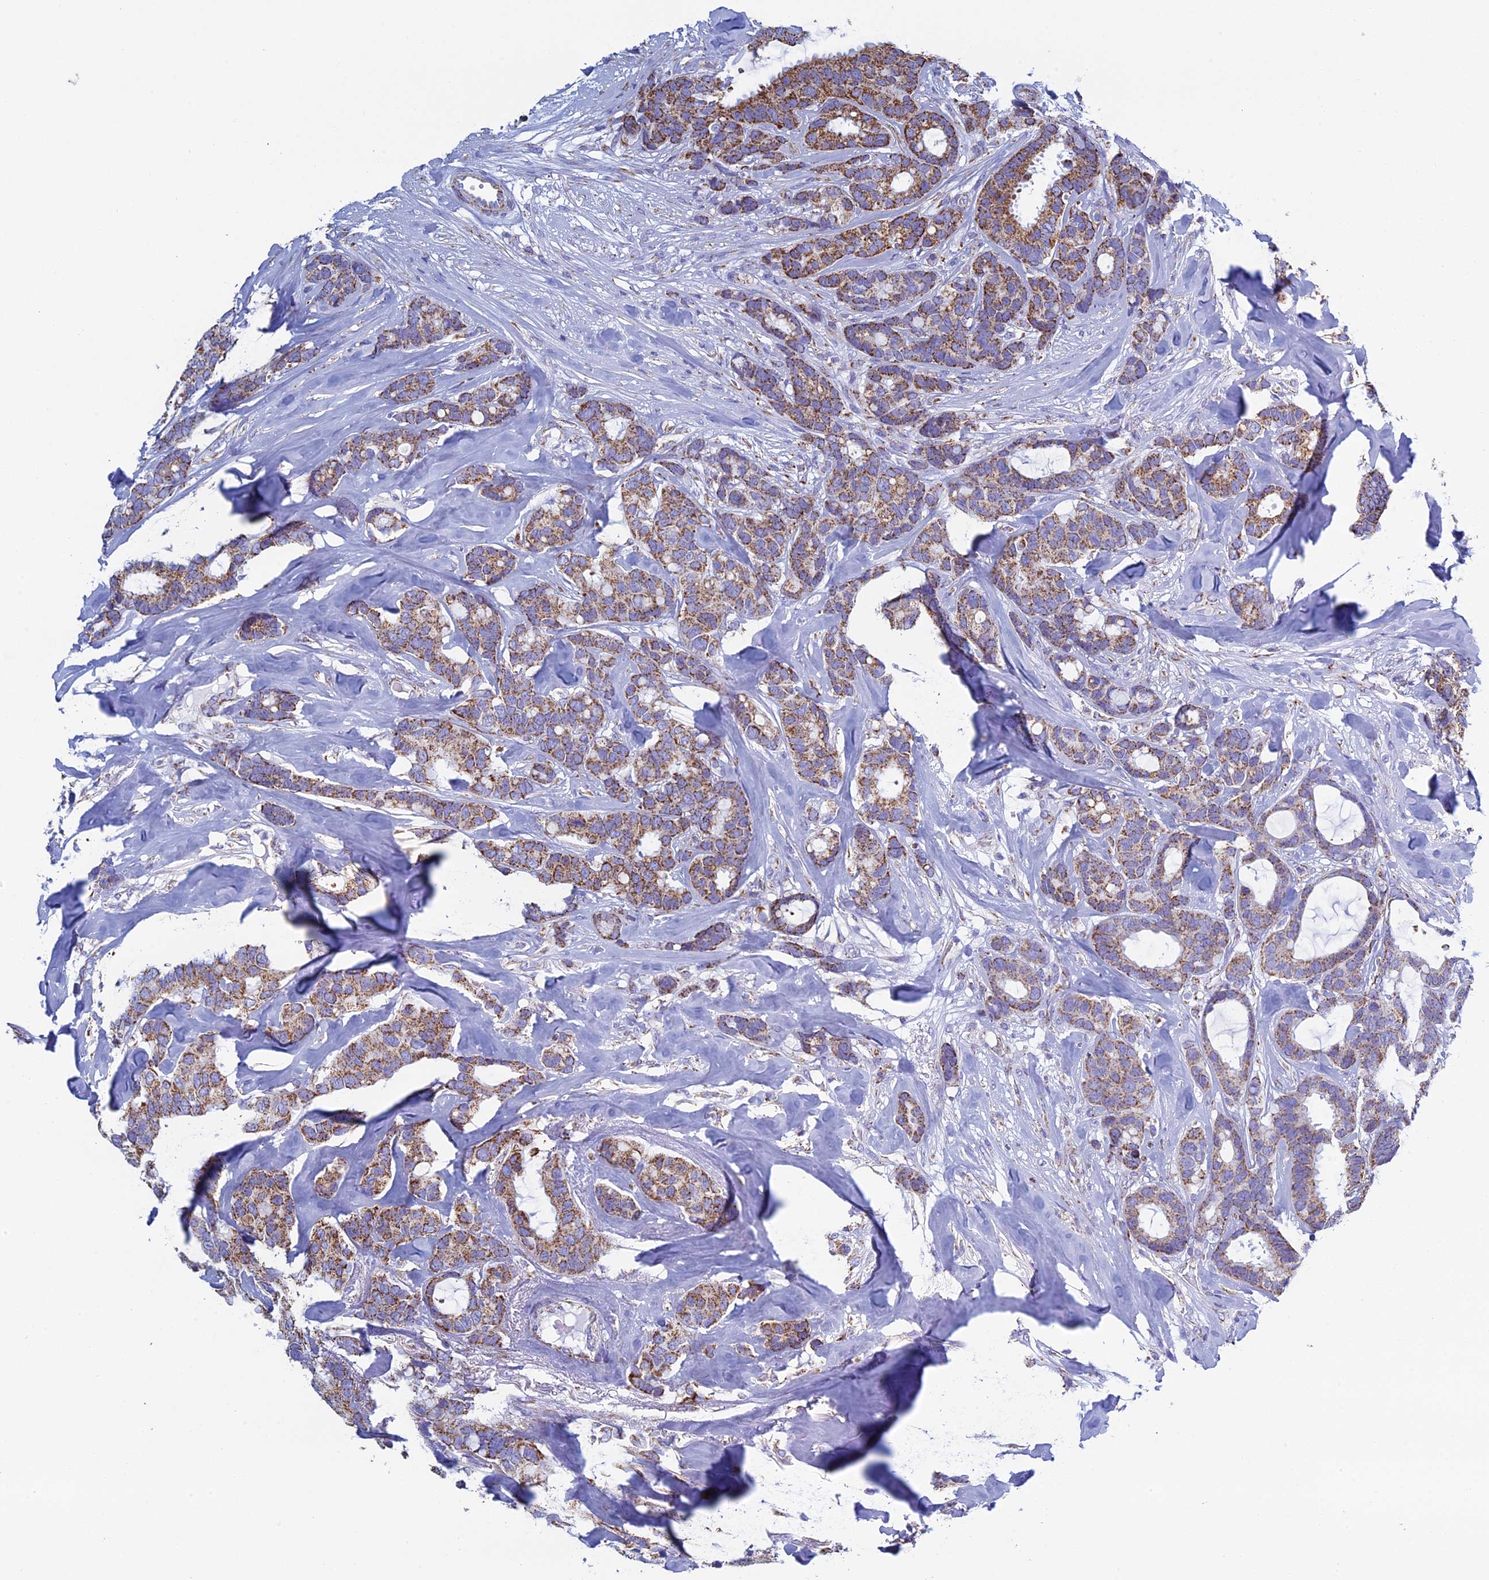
{"staining": {"intensity": "moderate", "quantity": ">75%", "location": "cytoplasmic/membranous"}, "tissue": "breast cancer", "cell_type": "Tumor cells", "image_type": "cancer", "snomed": [{"axis": "morphology", "description": "Duct carcinoma"}, {"axis": "topography", "description": "Breast"}], "caption": "High-power microscopy captured an immunohistochemistry photomicrograph of invasive ductal carcinoma (breast), revealing moderate cytoplasmic/membranous positivity in approximately >75% of tumor cells.", "gene": "UQCRFS1", "patient": {"sex": "female", "age": 87}}